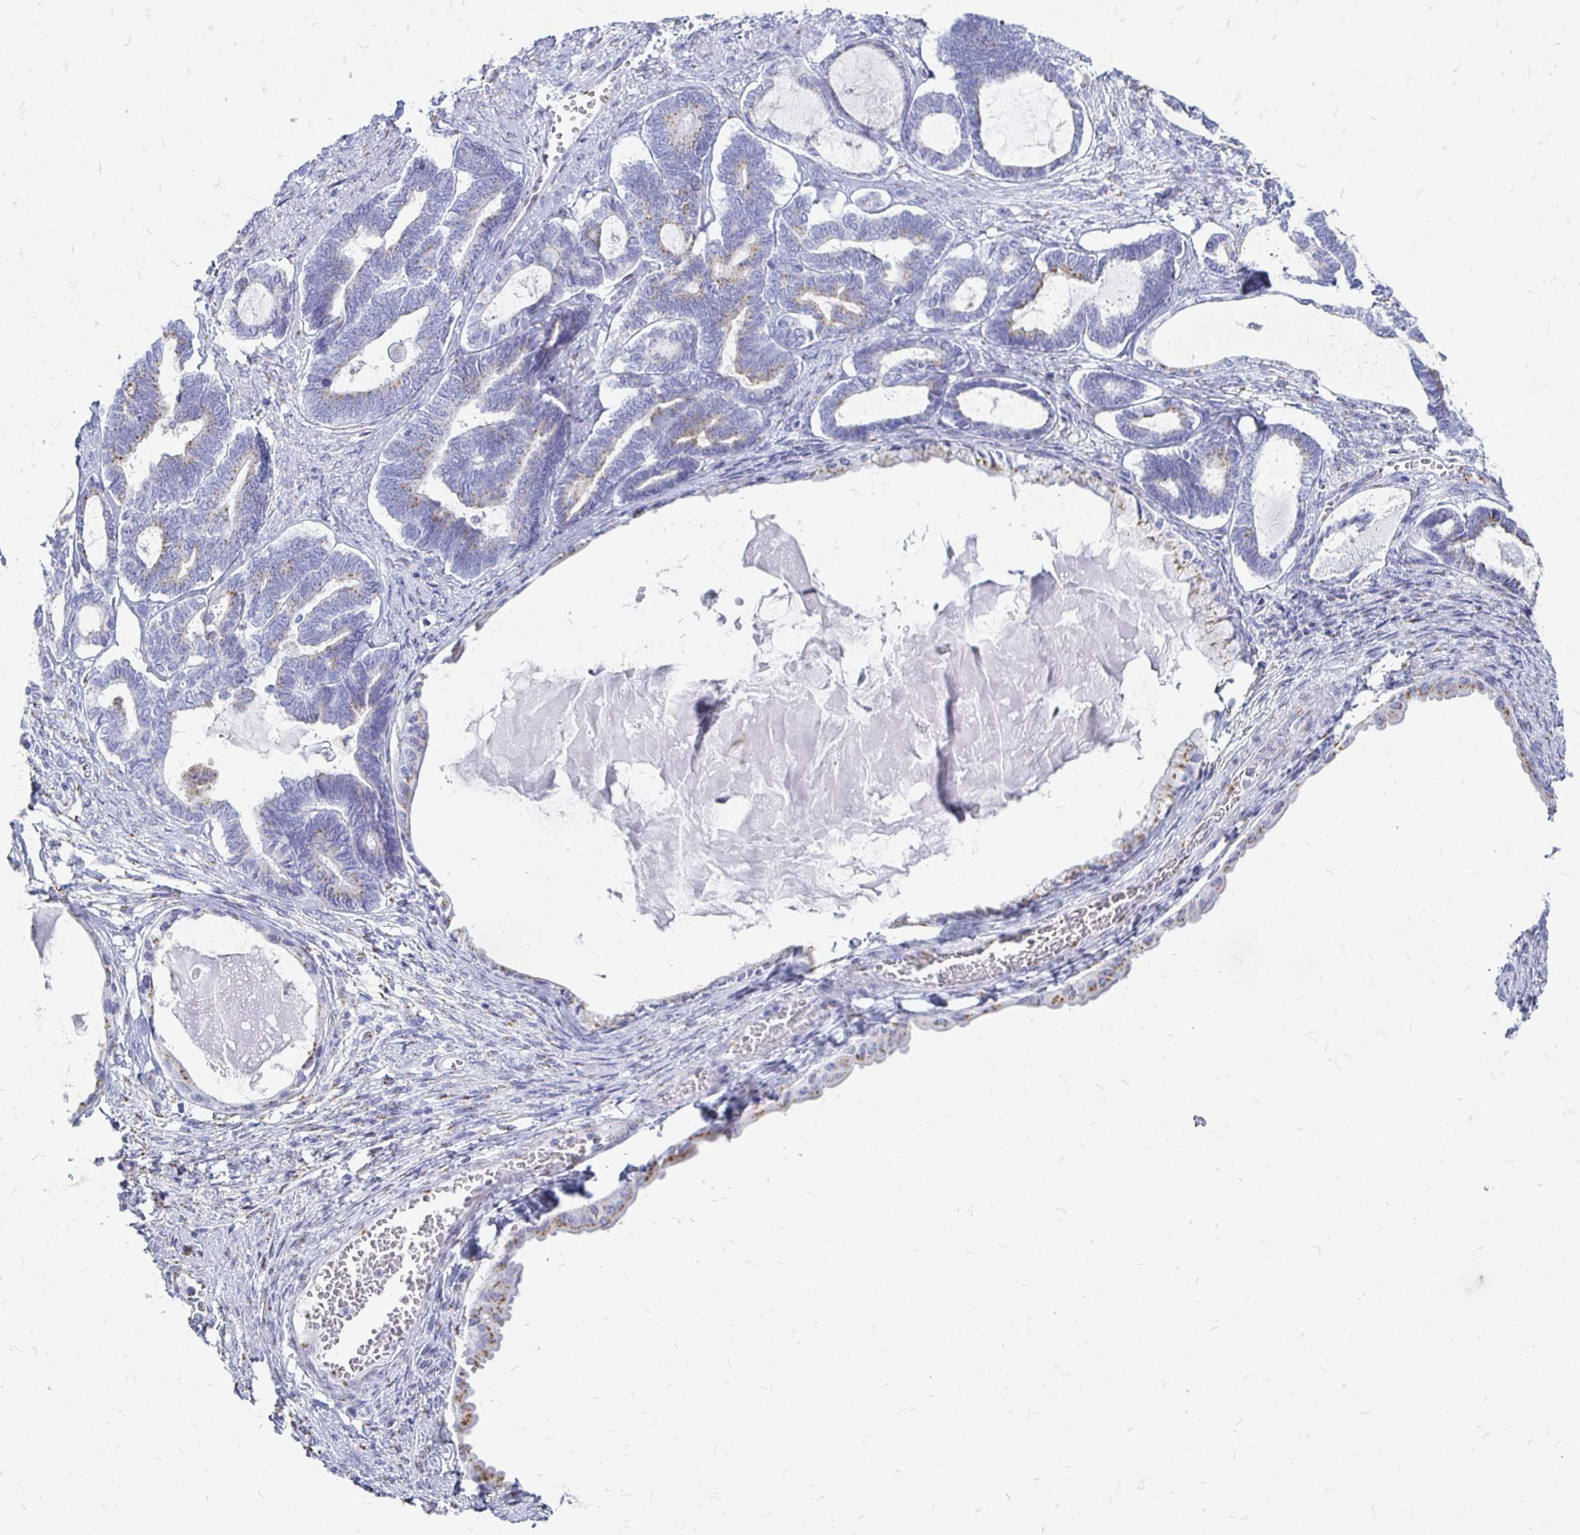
{"staining": {"intensity": "moderate", "quantity": "25%-75%", "location": "cytoplasmic/membranous"}, "tissue": "ovarian cancer", "cell_type": "Tumor cells", "image_type": "cancer", "snomed": [{"axis": "morphology", "description": "Carcinoma, endometroid"}, {"axis": "topography", "description": "Ovary"}], "caption": "Human endometroid carcinoma (ovarian) stained with a protein marker exhibits moderate staining in tumor cells.", "gene": "PAGE4", "patient": {"sex": "female", "age": 70}}